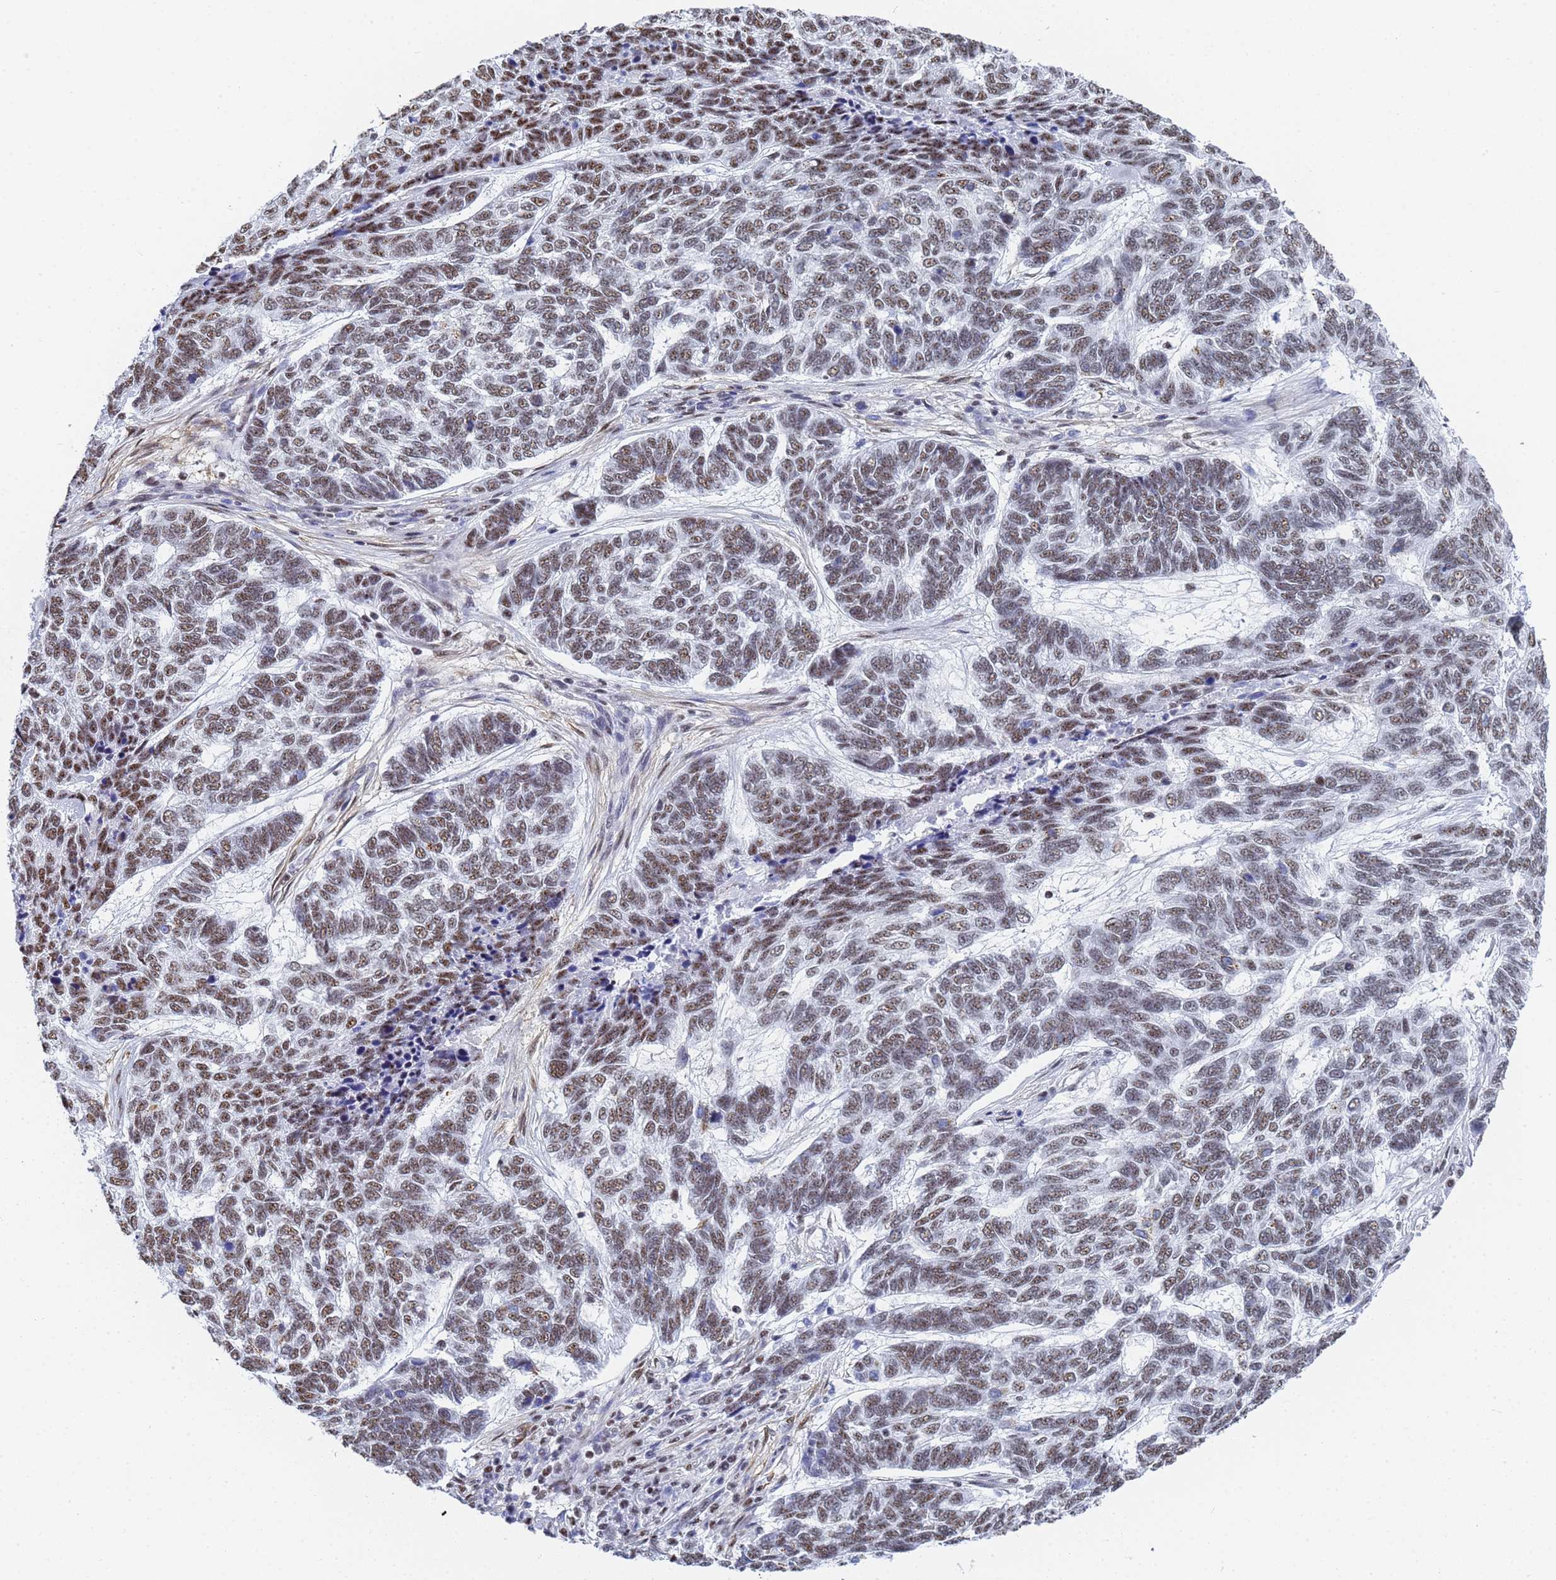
{"staining": {"intensity": "moderate", "quantity": ">75%", "location": "nuclear"}, "tissue": "skin cancer", "cell_type": "Tumor cells", "image_type": "cancer", "snomed": [{"axis": "morphology", "description": "Basal cell carcinoma"}, {"axis": "topography", "description": "Skin"}], "caption": "A high-resolution micrograph shows immunohistochemistry staining of basal cell carcinoma (skin), which exhibits moderate nuclear expression in approximately >75% of tumor cells.", "gene": "PRRT4", "patient": {"sex": "female", "age": 65}}